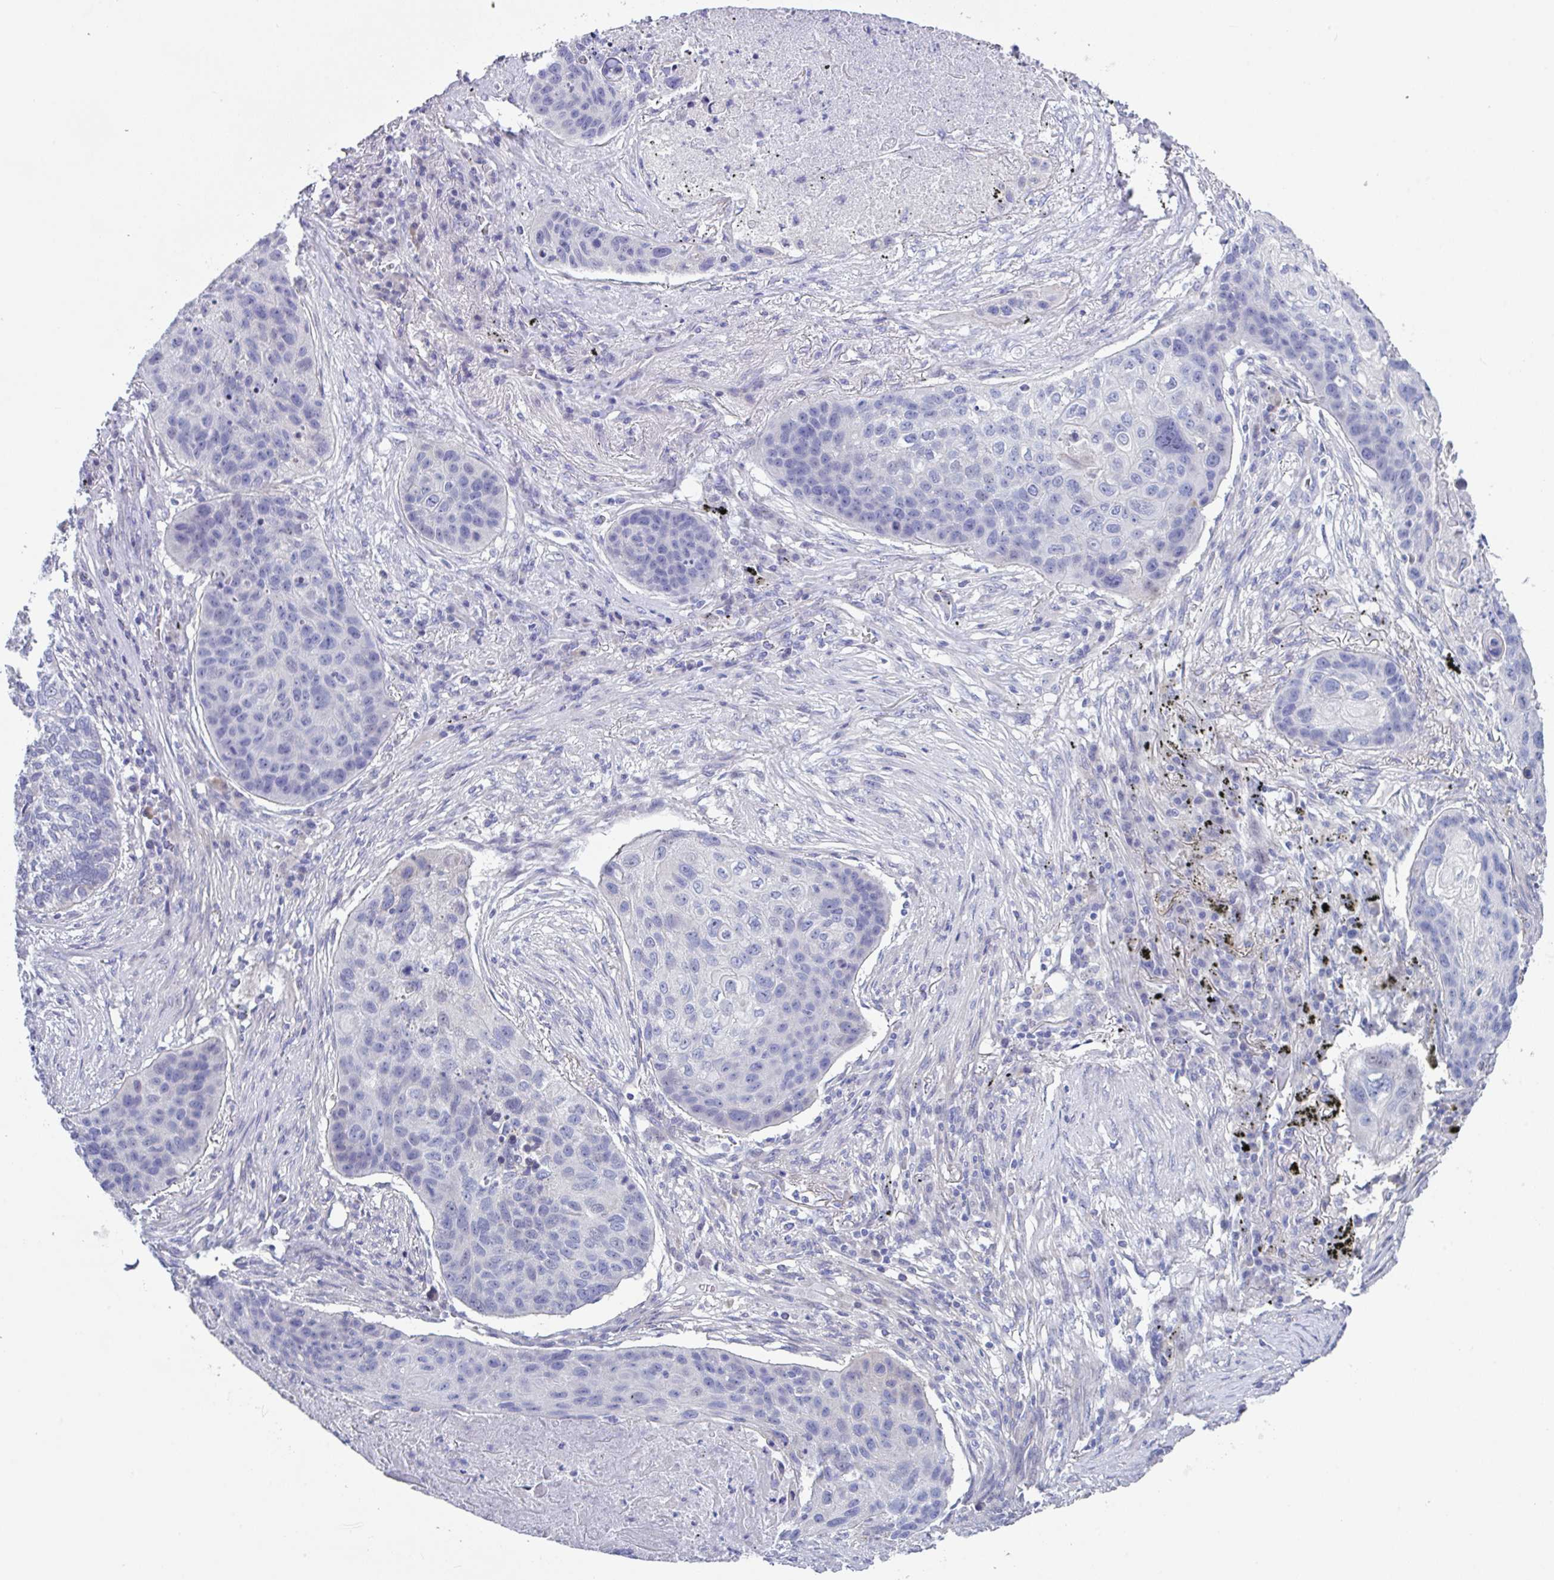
{"staining": {"intensity": "negative", "quantity": "none", "location": "none"}, "tissue": "lung cancer", "cell_type": "Tumor cells", "image_type": "cancer", "snomed": [{"axis": "morphology", "description": "Squamous cell carcinoma, NOS"}, {"axis": "topography", "description": "Lung"}], "caption": "Immunohistochemistry (IHC) of lung cancer shows no expression in tumor cells.", "gene": "FBXO47", "patient": {"sex": "female", "age": 63}}